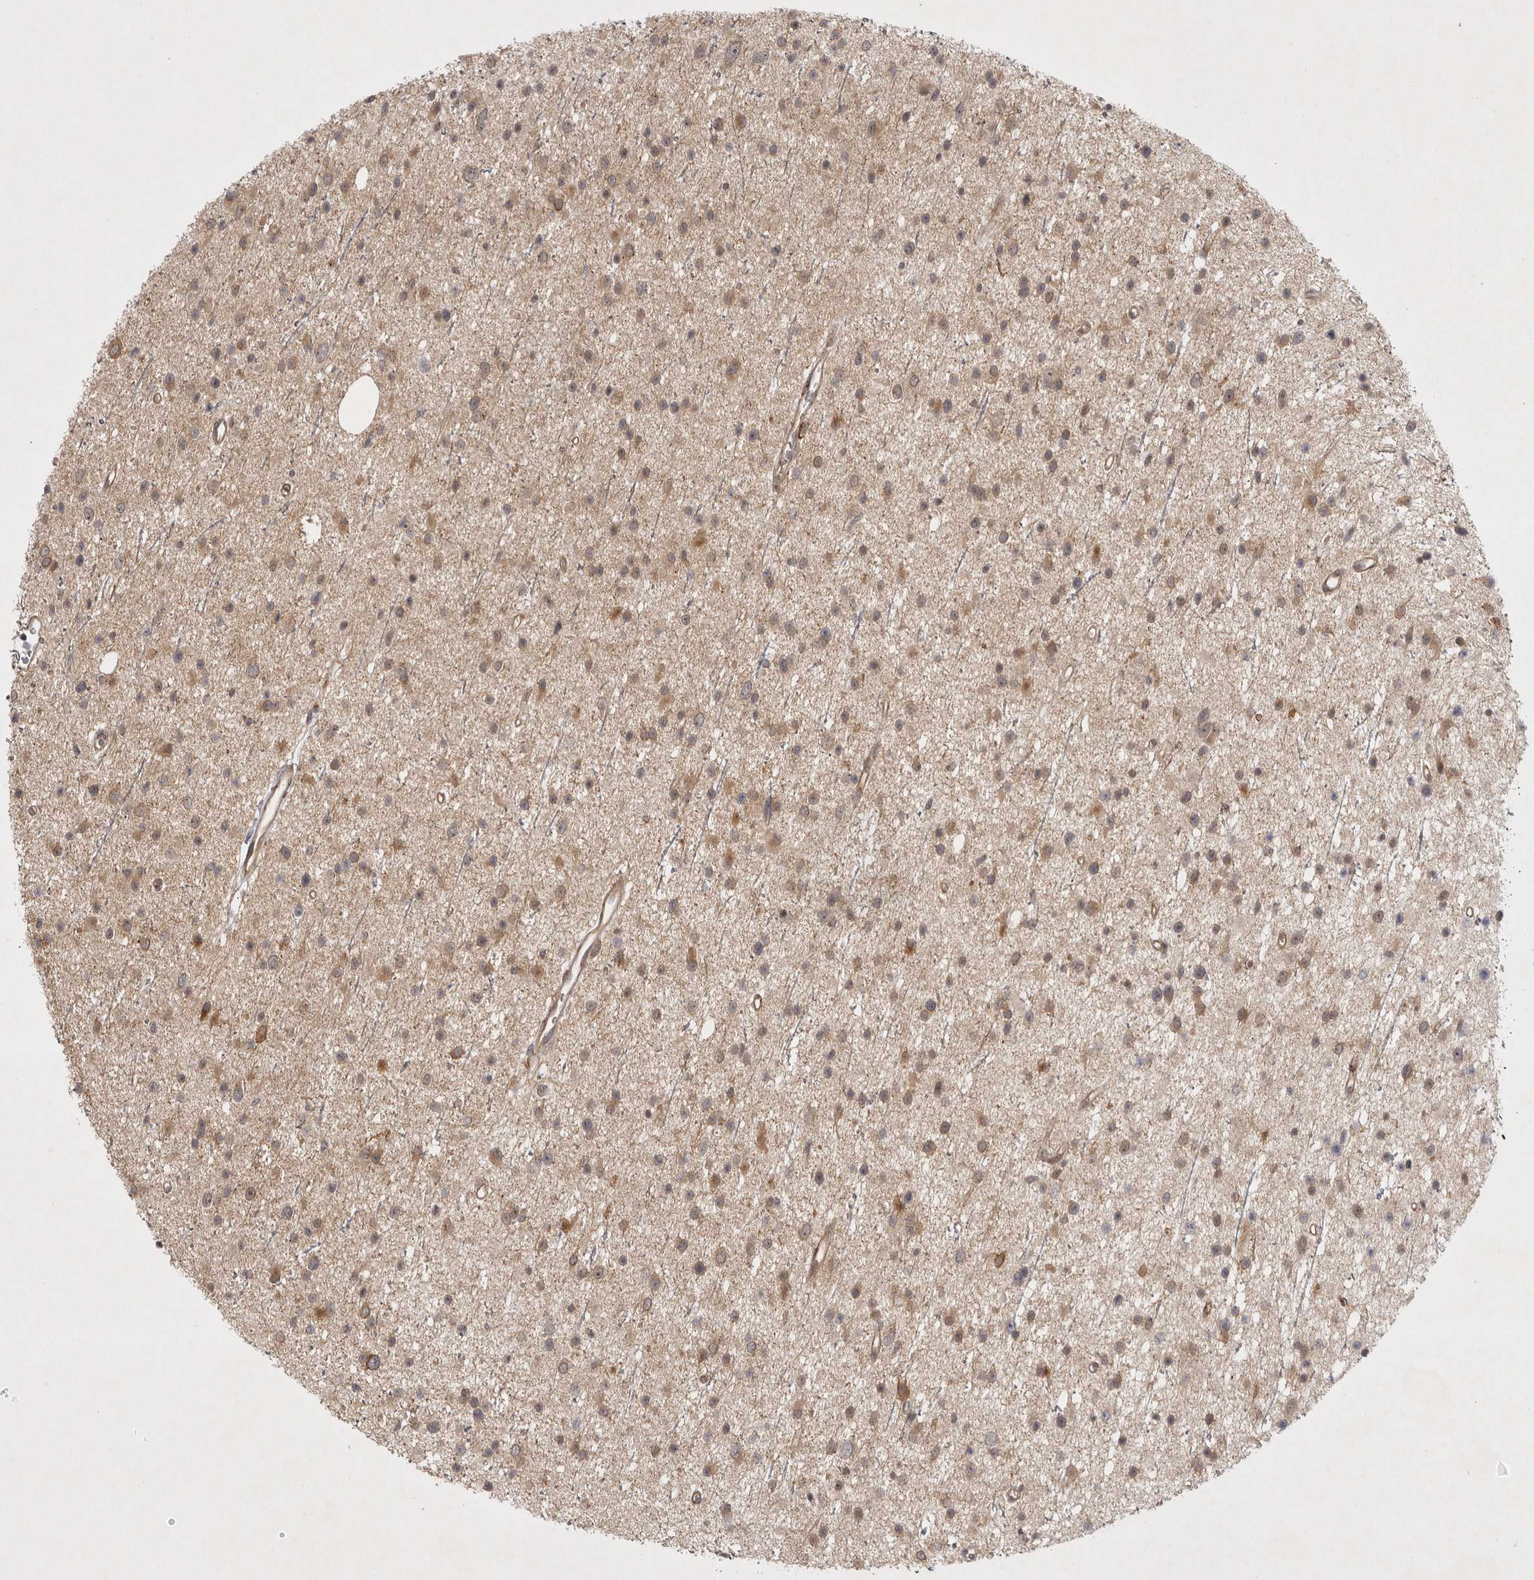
{"staining": {"intensity": "moderate", "quantity": "25%-75%", "location": "cytoplasmic/membranous,nuclear"}, "tissue": "glioma", "cell_type": "Tumor cells", "image_type": "cancer", "snomed": [{"axis": "morphology", "description": "Glioma, malignant, Low grade"}, {"axis": "topography", "description": "Cerebral cortex"}], "caption": "This image shows malignant low-grade glioma stained with immunohistochemistry (IHC) to label a protein in brown. The cytoplasmic/membranous and nuclear of tumor cells show moderate positivity for the protein. Nuclei are counter-stained blue.", "gene": "ZNF318", "patient": {"sex": "female", "age": 39}}